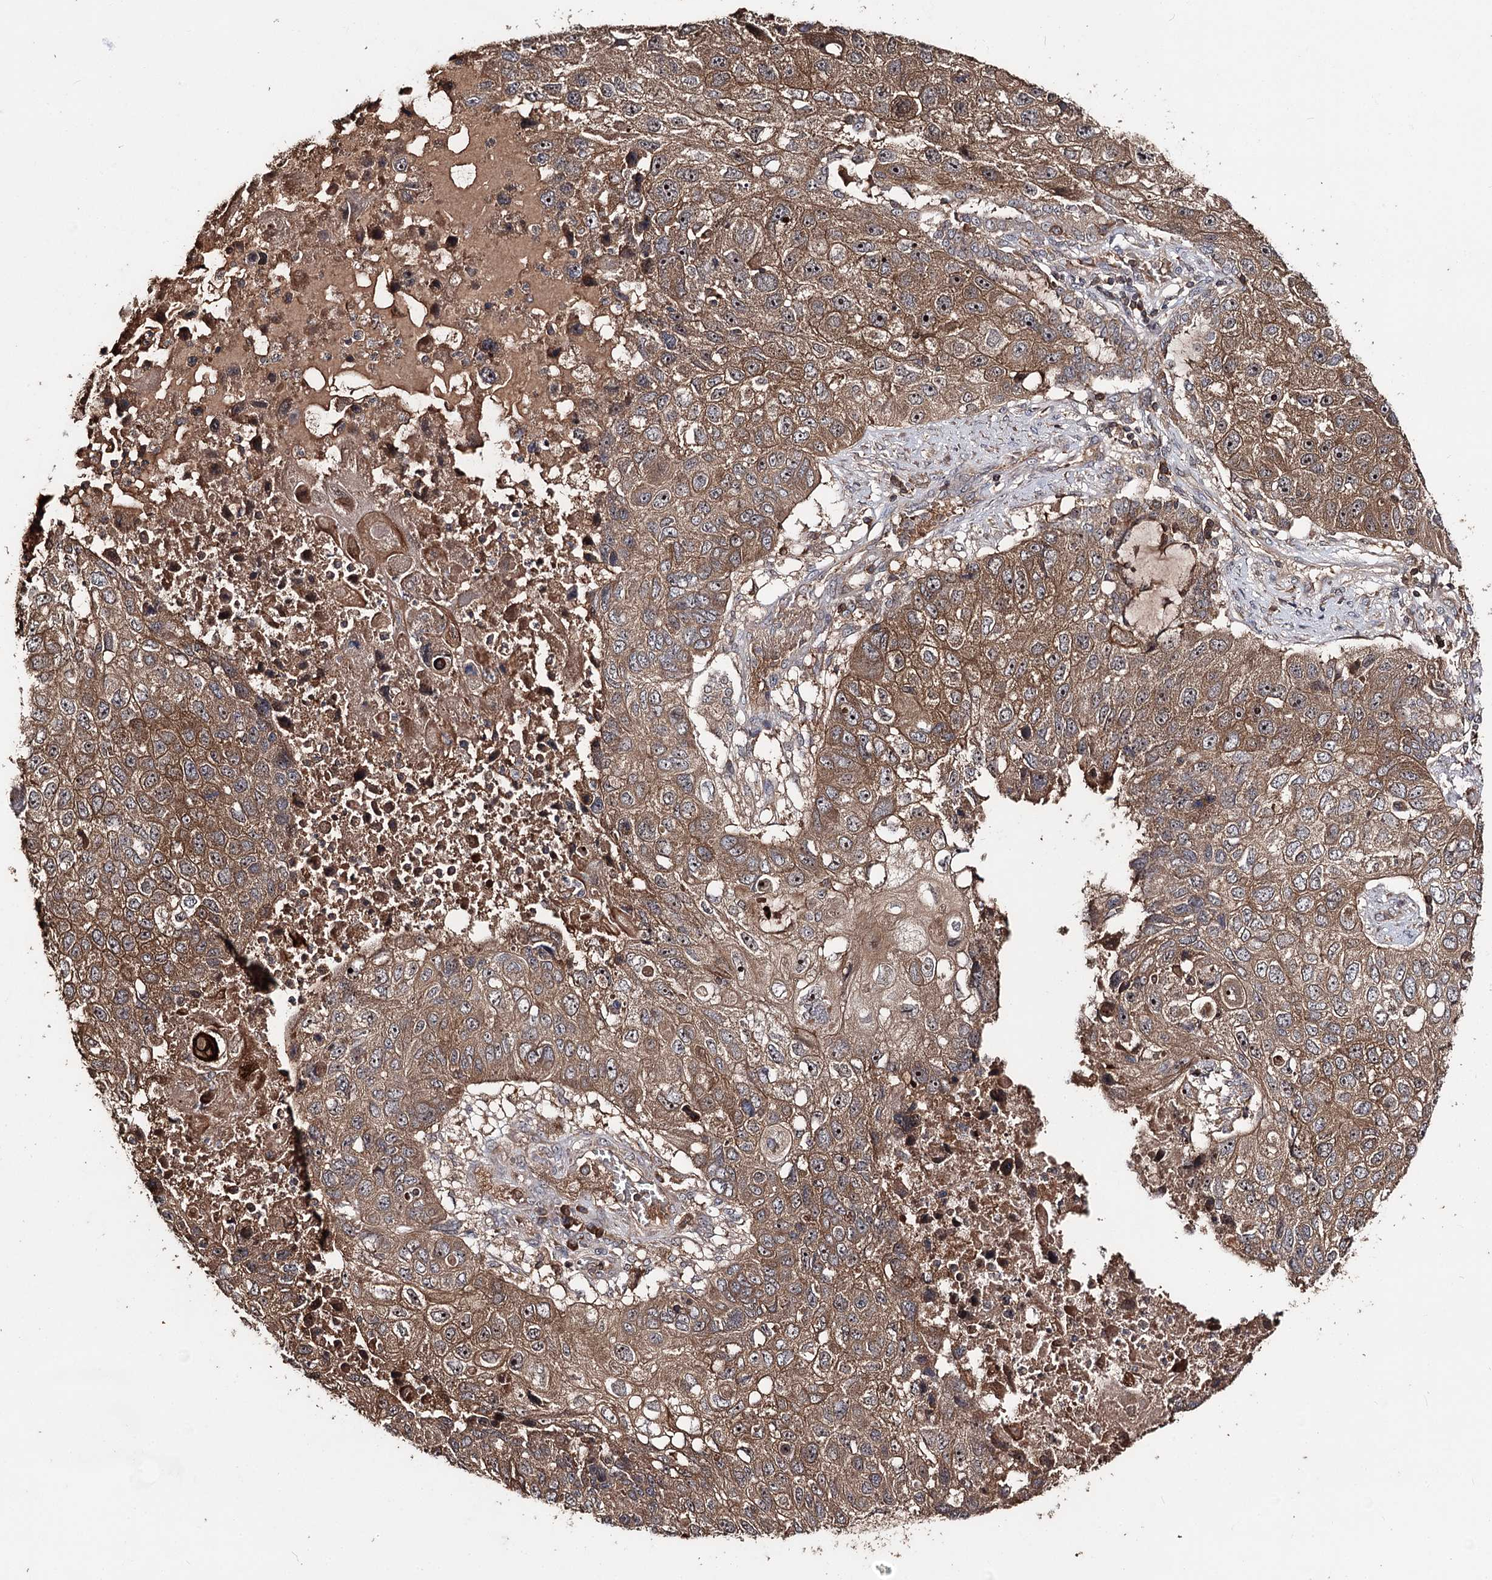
{"staining": {"intensity": "moderate", "quantity": ">75%", "location": "cytoplasmic/membranous,nuclear"}, "tissue": "lung cancer", "cell_type": "Tumor cells", "image_type": "cancer", "snomed": [{"axis": "morphology", "description": "Squamous cell carcinoma, NOS"}, {"axis": "topography", "description": "Lung"}], "caption": "The immunohistochemical stain labels moderate cytoplasmic/membranous and nuclear positivity in tumor cells of lung cancer (squamous cell carcinoma) tissue. (DAB (3,3'-diaminobenzidine) = brown stain, brightfield microscopy at high magnification).", "gene": "FAM53B", "patient": {"sex": "male", "age": 61}}